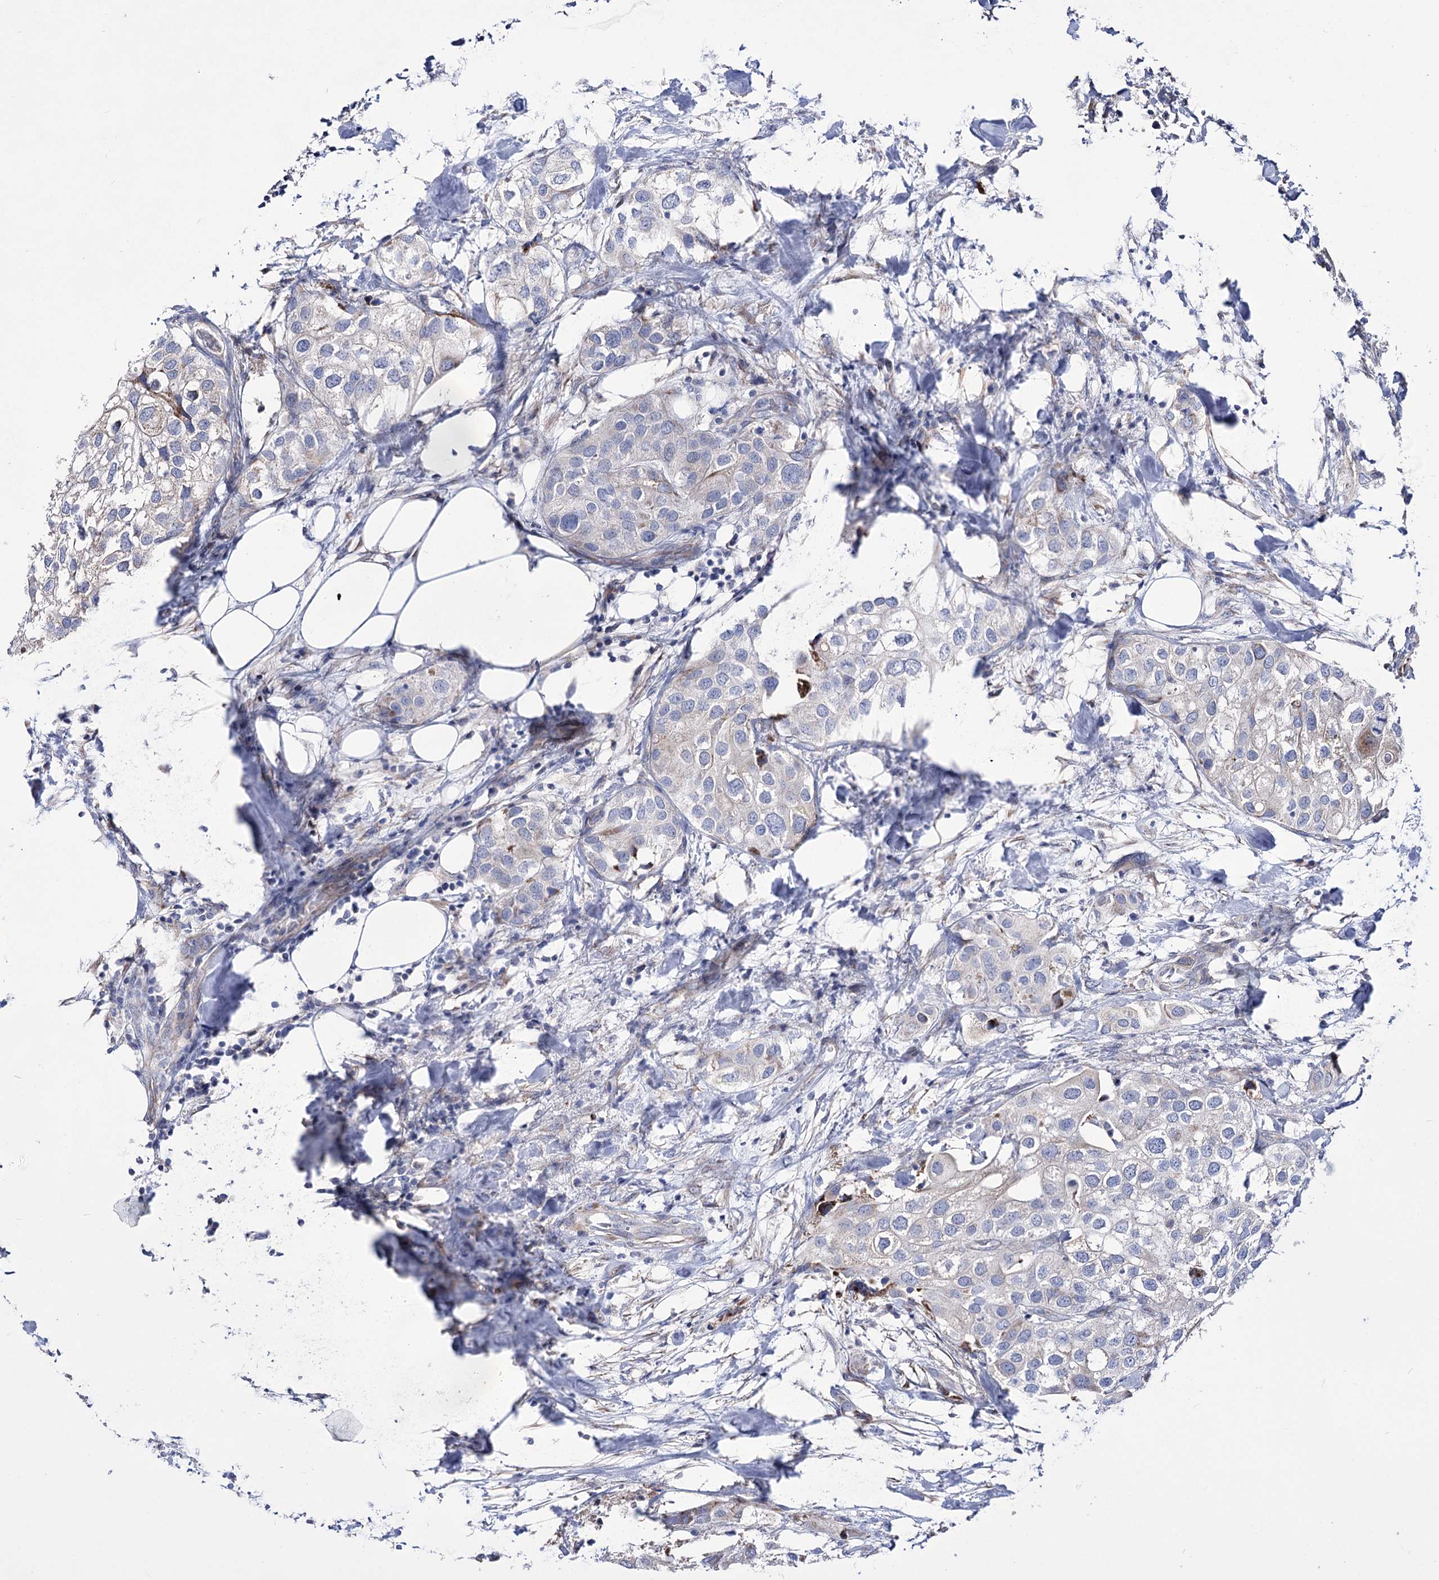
{"staining": {"intensity": "negative", "quantity": "none", "location": "none"}, "tissue": "urothelial cancer", "cell_type": "Tumor cells", "image_type": "cancer", "snomed": [{"axis": "morphology", "description": "Urothelial carcinoma, High grade"}, {"axis": "topography", "description": "Urinary bladder"}], "caption": "This is an immunohistochemistry (IHC) micrograph of human urothelial cancer. There is no expression in tumor cells.", "gene": "OSBPL5", "patient": {"sex": "male", "age": 64}}